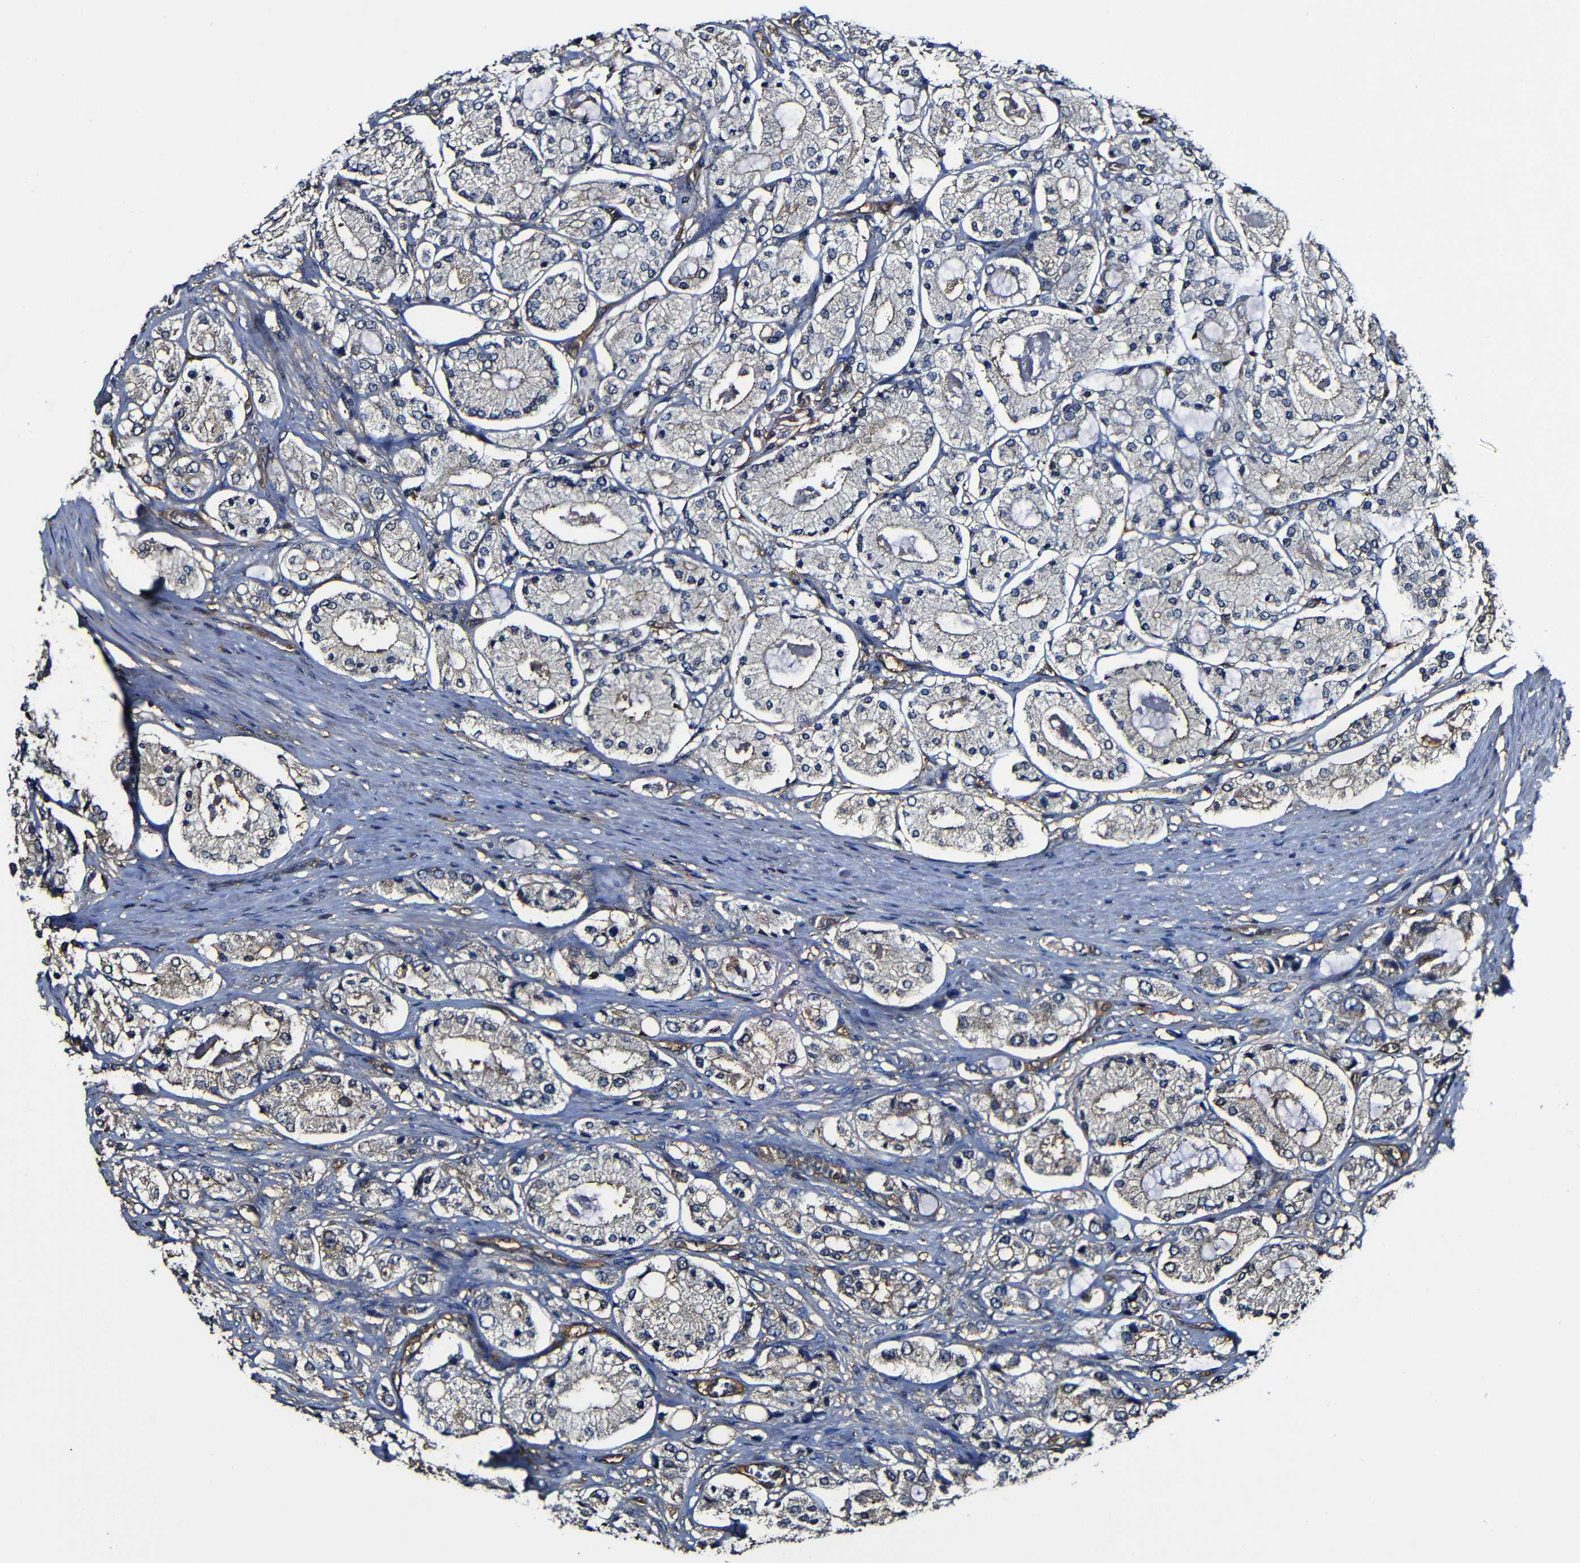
{"staining": {"intensity": "weak", "quantity": "25%-75%", "location": "cytoplasmic/membranous"}, "tissue": "prostate cancer", "cell_type": "Tumor cells", "image_type": "cancer", "snomed": [{"axis": "morphology", "description": "Adenocarcinoma, High grade"}, {"axis": "topography", "description": "Prostate"}], "caption": "Immunohistochemical staining of human prostate cancer reveals low levels of weak cytoplasmic/membranous expression in about 25%-75% of tumor cells.", "gene": "MSN", "patient": {"sex": "male", "age": 65}}